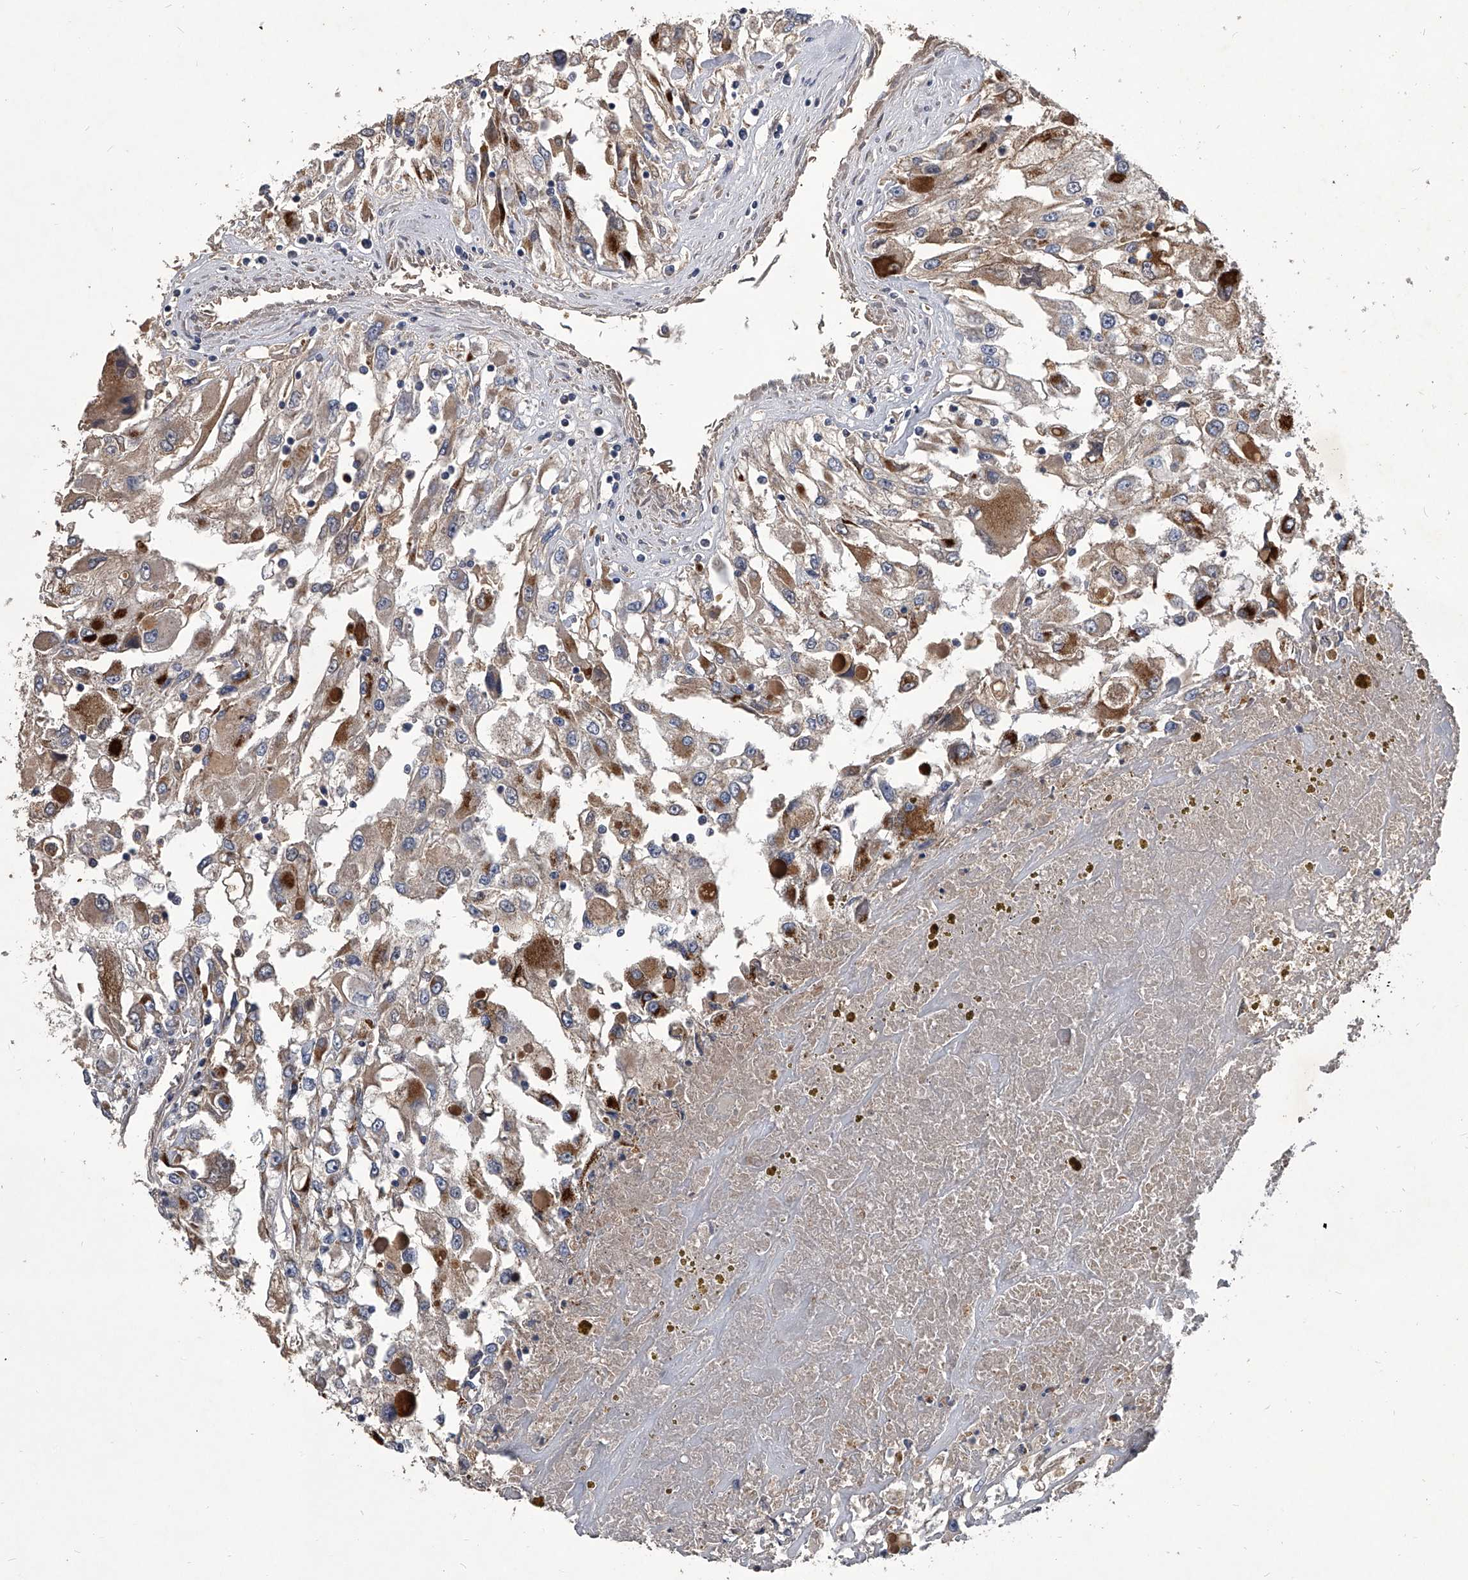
{"staining": {"intensity": "moderate", "quantity": ">75%", "location": "cytoplasmic/membranous"}, "tissue": "renal cancer", "cell_type": "Tumor cells", "image_type": "cancer", "snomed": [{"axis": "morphology", "description": "Adenocarcinoma, NOS"}, {"axis": "topography", "description": "Kidney"}], "caption": "IHC of human adenocarcinoma (renal) exhibits medium levels of moderate cytoplasmic/membranous positivity in approximately >75% of tumor cells. IHC stains the protein in brown and the nuclei are stained blue.", "gene": "NRP1", "patient": {"sex": "female", "age": 52}}